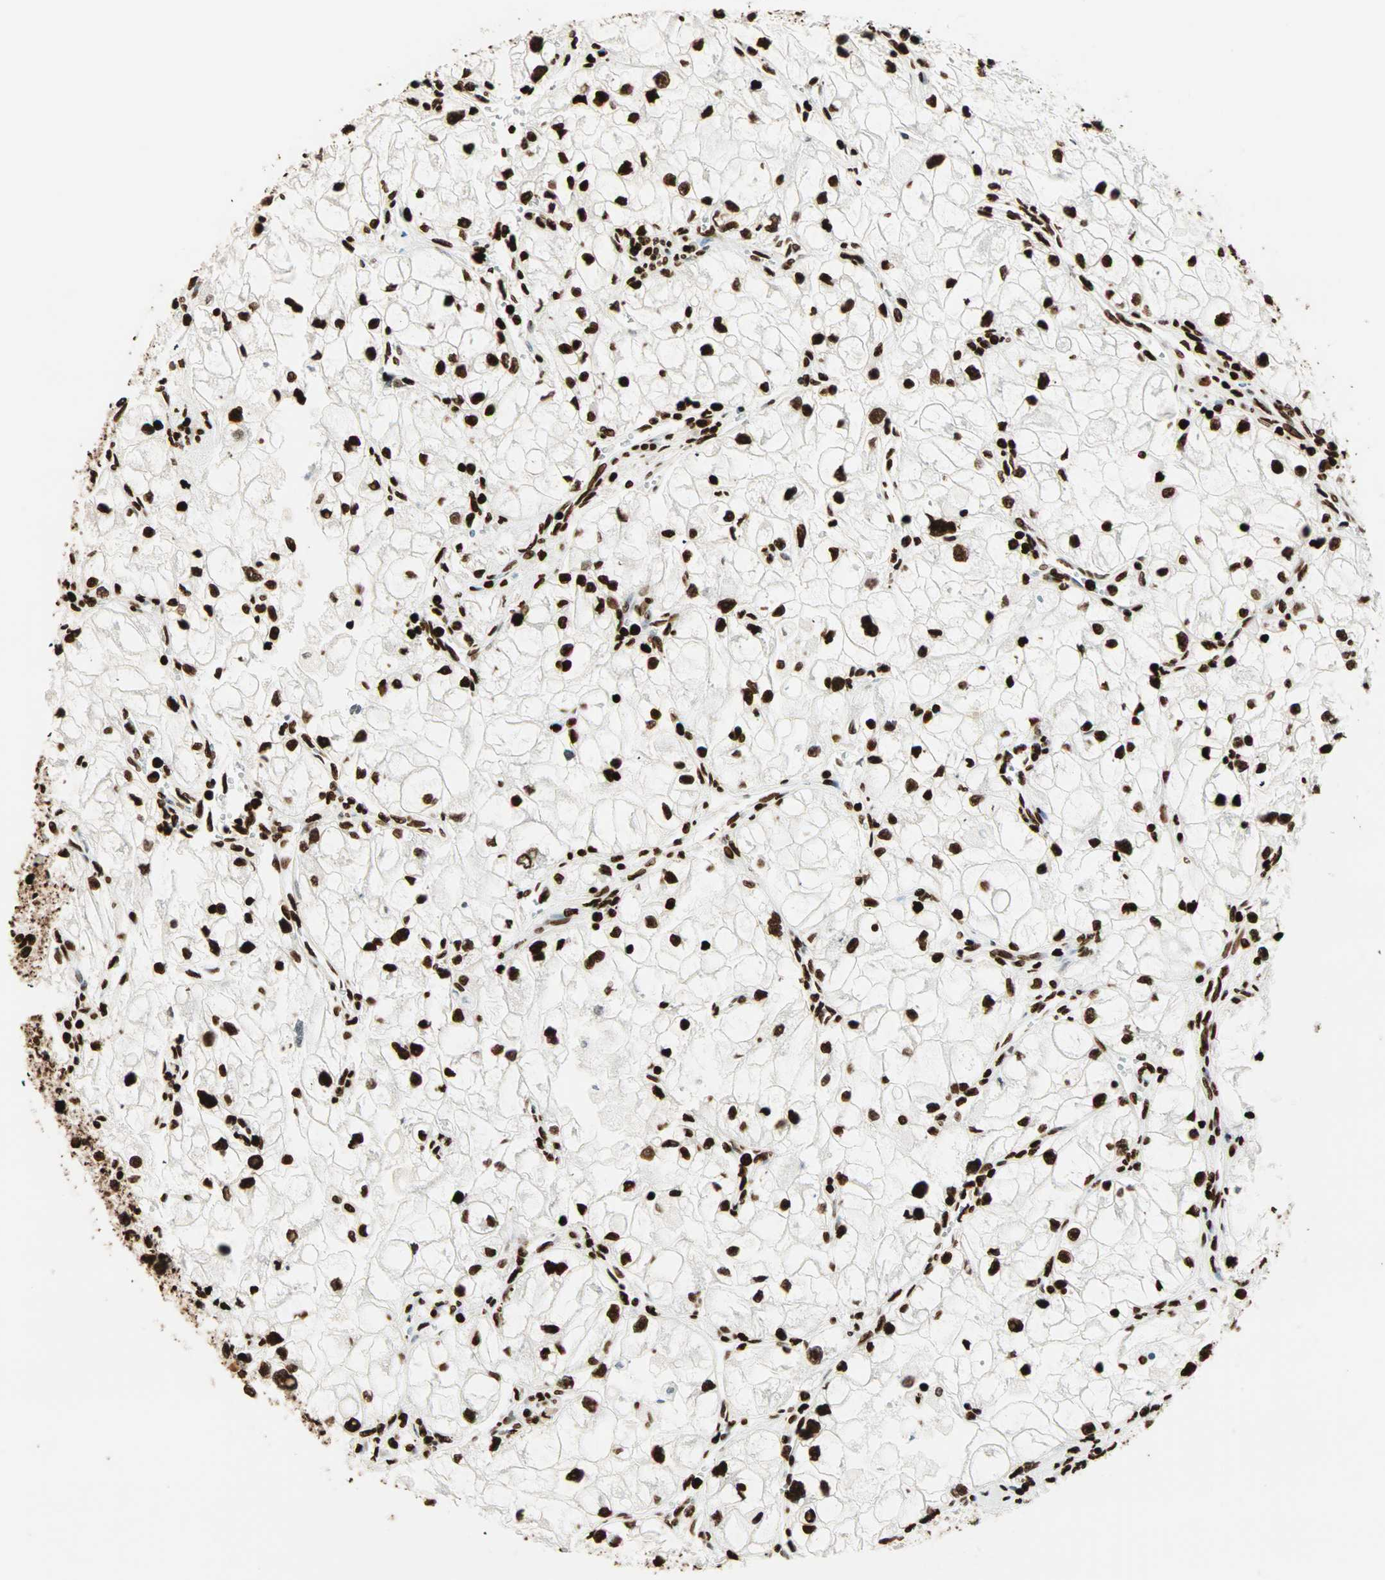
{"staining": {"intensity": "strong", "quantity": ">75%", "location": "nuclear"}, "tissue": "renal cancer", "cell_type": "Tumor cells", "image_type": "cancer", "snomed": [{"axis": "morphology", "description": "Adenocarcinoma, NOS"}, {"axis": "topography", "description": "Kidney"}], "caption": "Immunohistochemical staining of human renal adenocarcinoma demonstrates strong nuclear protein expression in about >75% of tumor cells.", "gene": "GLI2", "patient": {"sex": "female", "age": 70}}